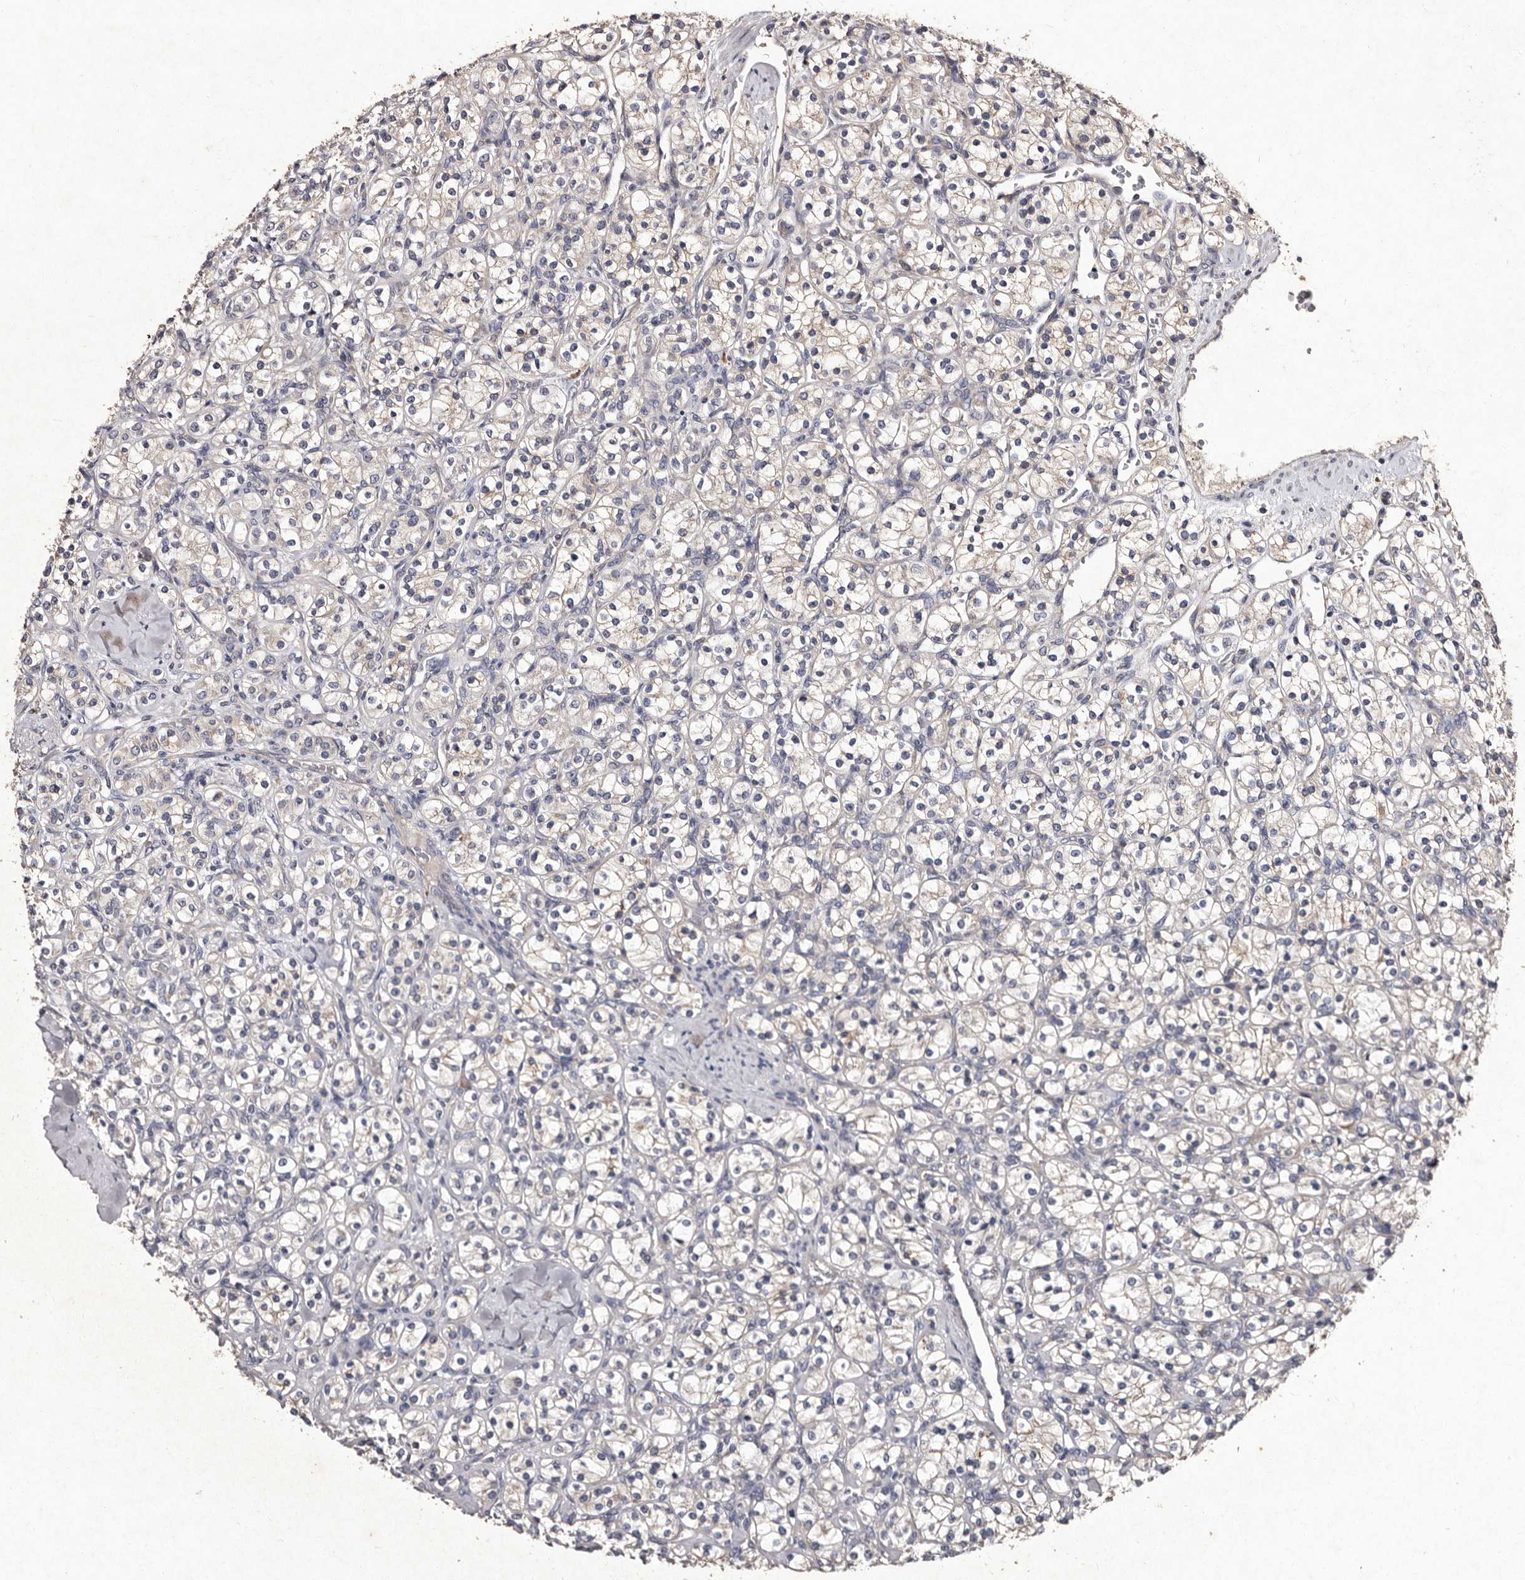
{"staining": {"intensity": "negative", "quantity": "none", "location": "none"}, "tissue": "renal cancer", "cell_type": "Tumor cells", "image_type": "cancer", "snomed": [{"axis": "morphology", "description": "Adenocarcinoma, NOS"}, {"axis": "topography", "description": "Kidney"}], "caption": "There is no significant positivity in tumor cells of renal cancer.", "gene": "TFB1M", "patient": {"sex": "male", "age": 77}}